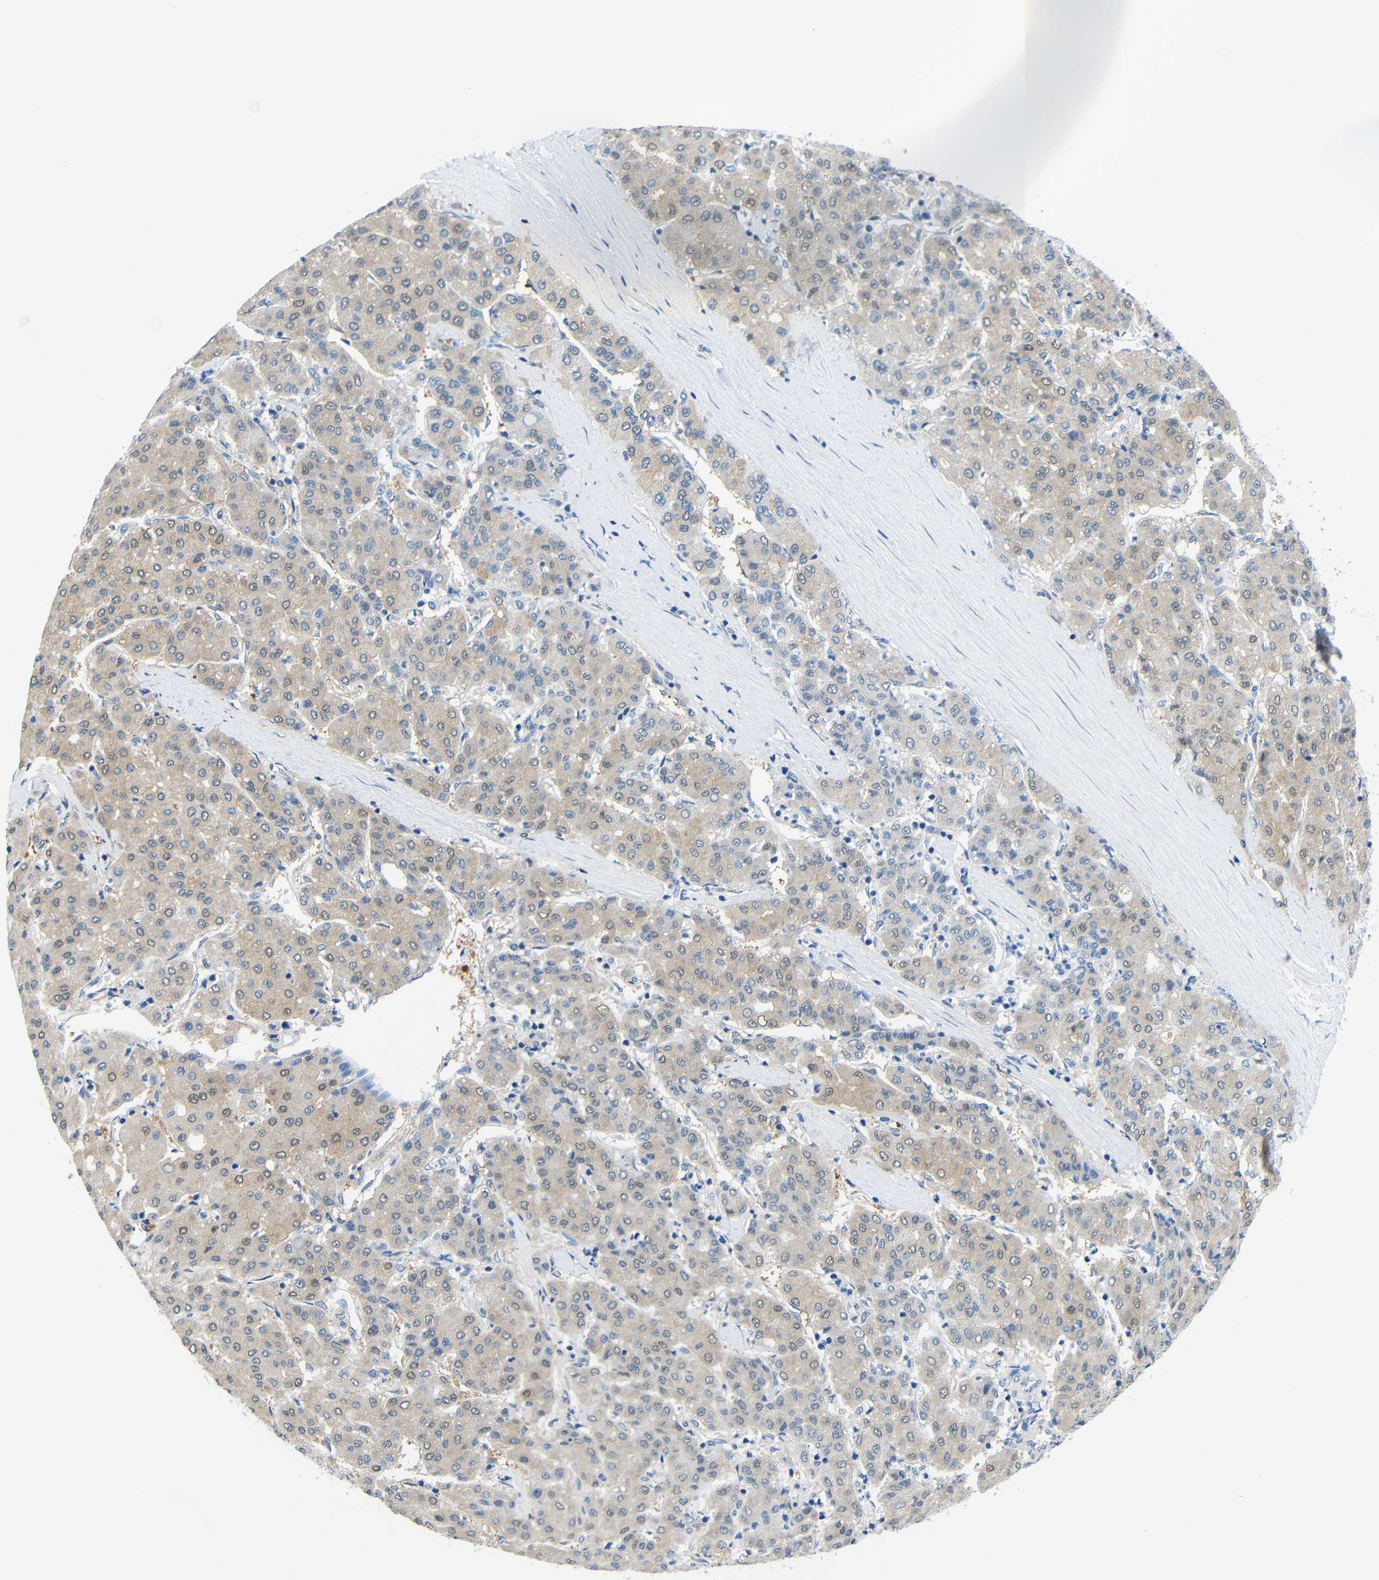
{"staining": {"intensity": "weak", "quantity": "25%-75%", "location": "cytoplasmic/membranous"}, "tissue": "liver cancer", "cell_type": "Tumor cells", "image_type": "cancer", "snomed": [{"axis": "morphology", "description": "Carcinoma, Hepatocellular, NOS"}, {"axis": "topography", "description": "Liver"}], "caption": "Approximately 25%-75% of tumor cells in human hepatocellular carcinoma (liver) demonstrate weak cytoplasmic/membranous protein staining as visualized by brown immunohistochemical staining.", "gene": "NEGR1", "patient": {"sex": "male", "age": 65}}